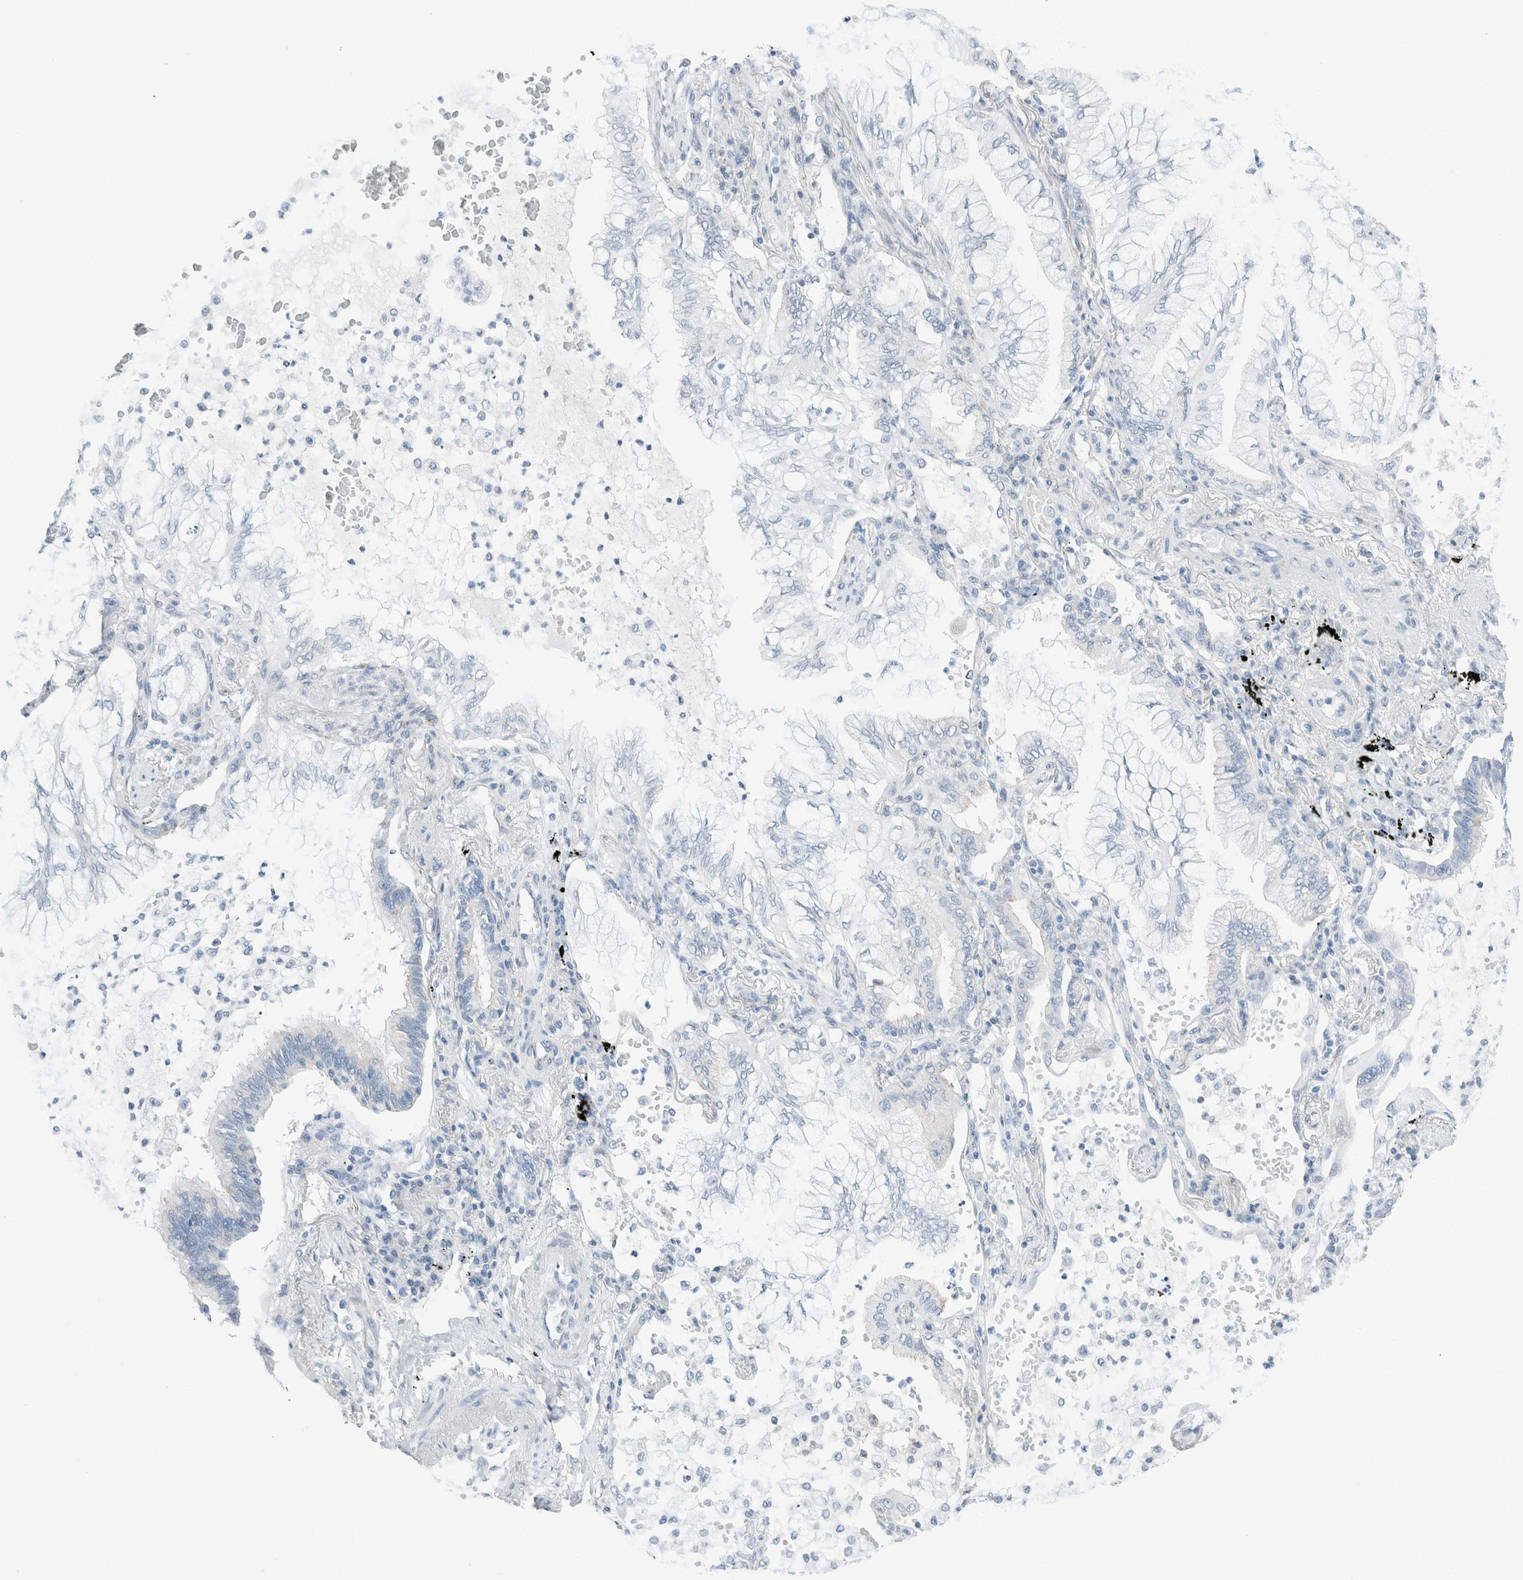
{"staining": {"intensity": "negative", "quantity": "none", "location": "none"}, "tissue": "lung cancer", "cell_type": "Tumor cells", "image_type": "cancer", "snomed": [{"axis": "morphology", "description": "Adenocarcinoma, NOS"}, {"axis": "topography", "description": "Lung"}], "caption": "Photomicrograph shows no protein positivity in tumor cells of lung cancer tissue. The staining was performed using DAB to visualize the protein expression in brown, while the nuclei were stained in blue with hematoxylin (Magnification: 20x).", "gene": "CASC3", "patient": {"sex": "female", "age": 70}}